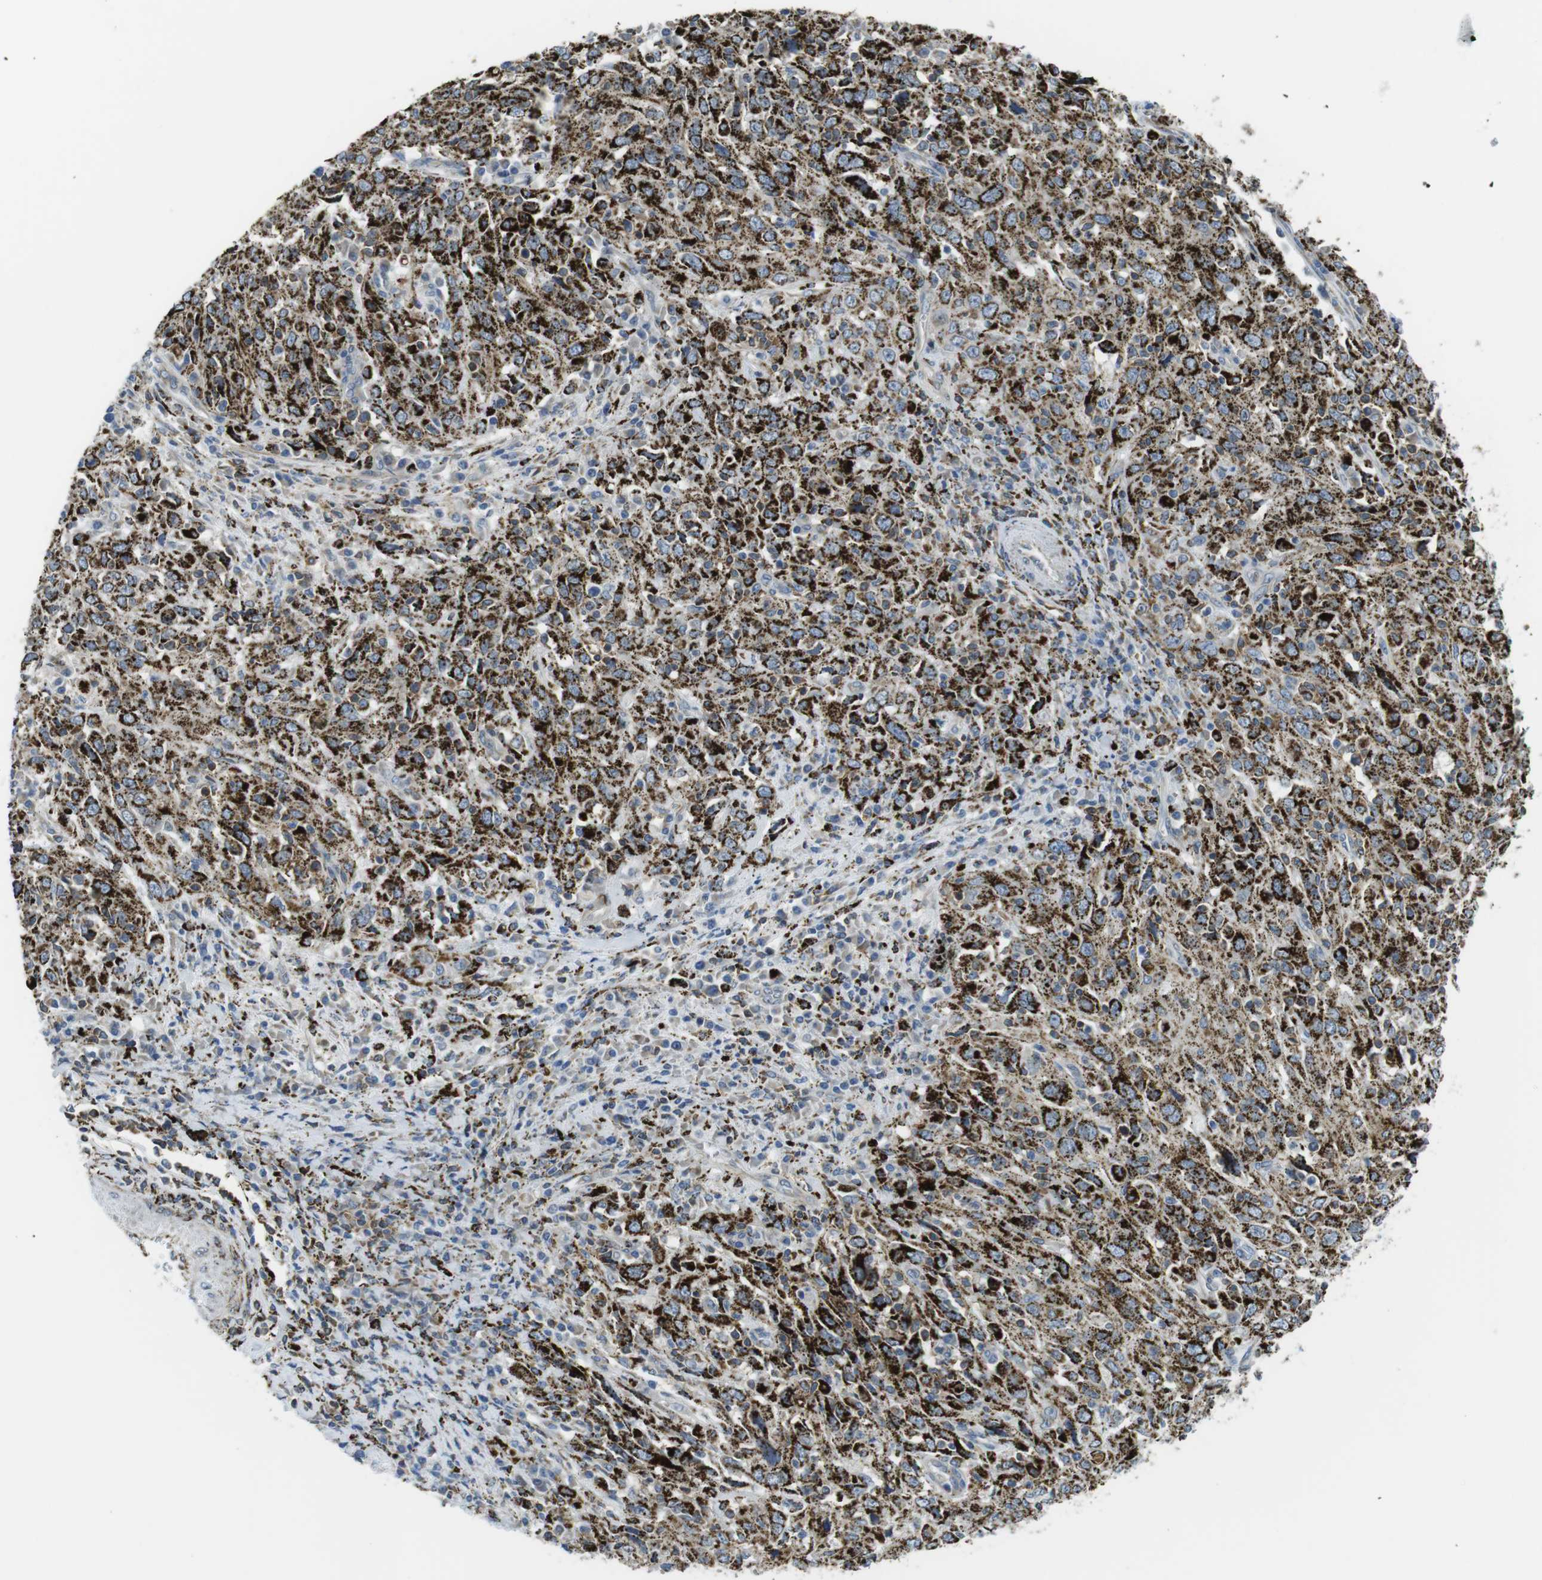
{"staining": {"intensity": "strong", "quantity": ">75%", "location": "cytoplasmic/membranous"}, "tissue": "cervical cancer", "cell_type": "Tumor cells", "image_type": "cancer", "snomed": [{"axis": "morphology", "description": "Squamous cell carcinoma, NOS"}, {"axis": "topography", "description": "Cervix"}], "caption": "Immunohistochemical staining of cervical cancer shows strong cytoplasmic/membranous protein positivity in approximately >75% of tumor cells. (Brightfield microscopy of DAB IHC at high magnification).", "gene": "KCNE3", "patient": {"sex": "female", "age": 46}}